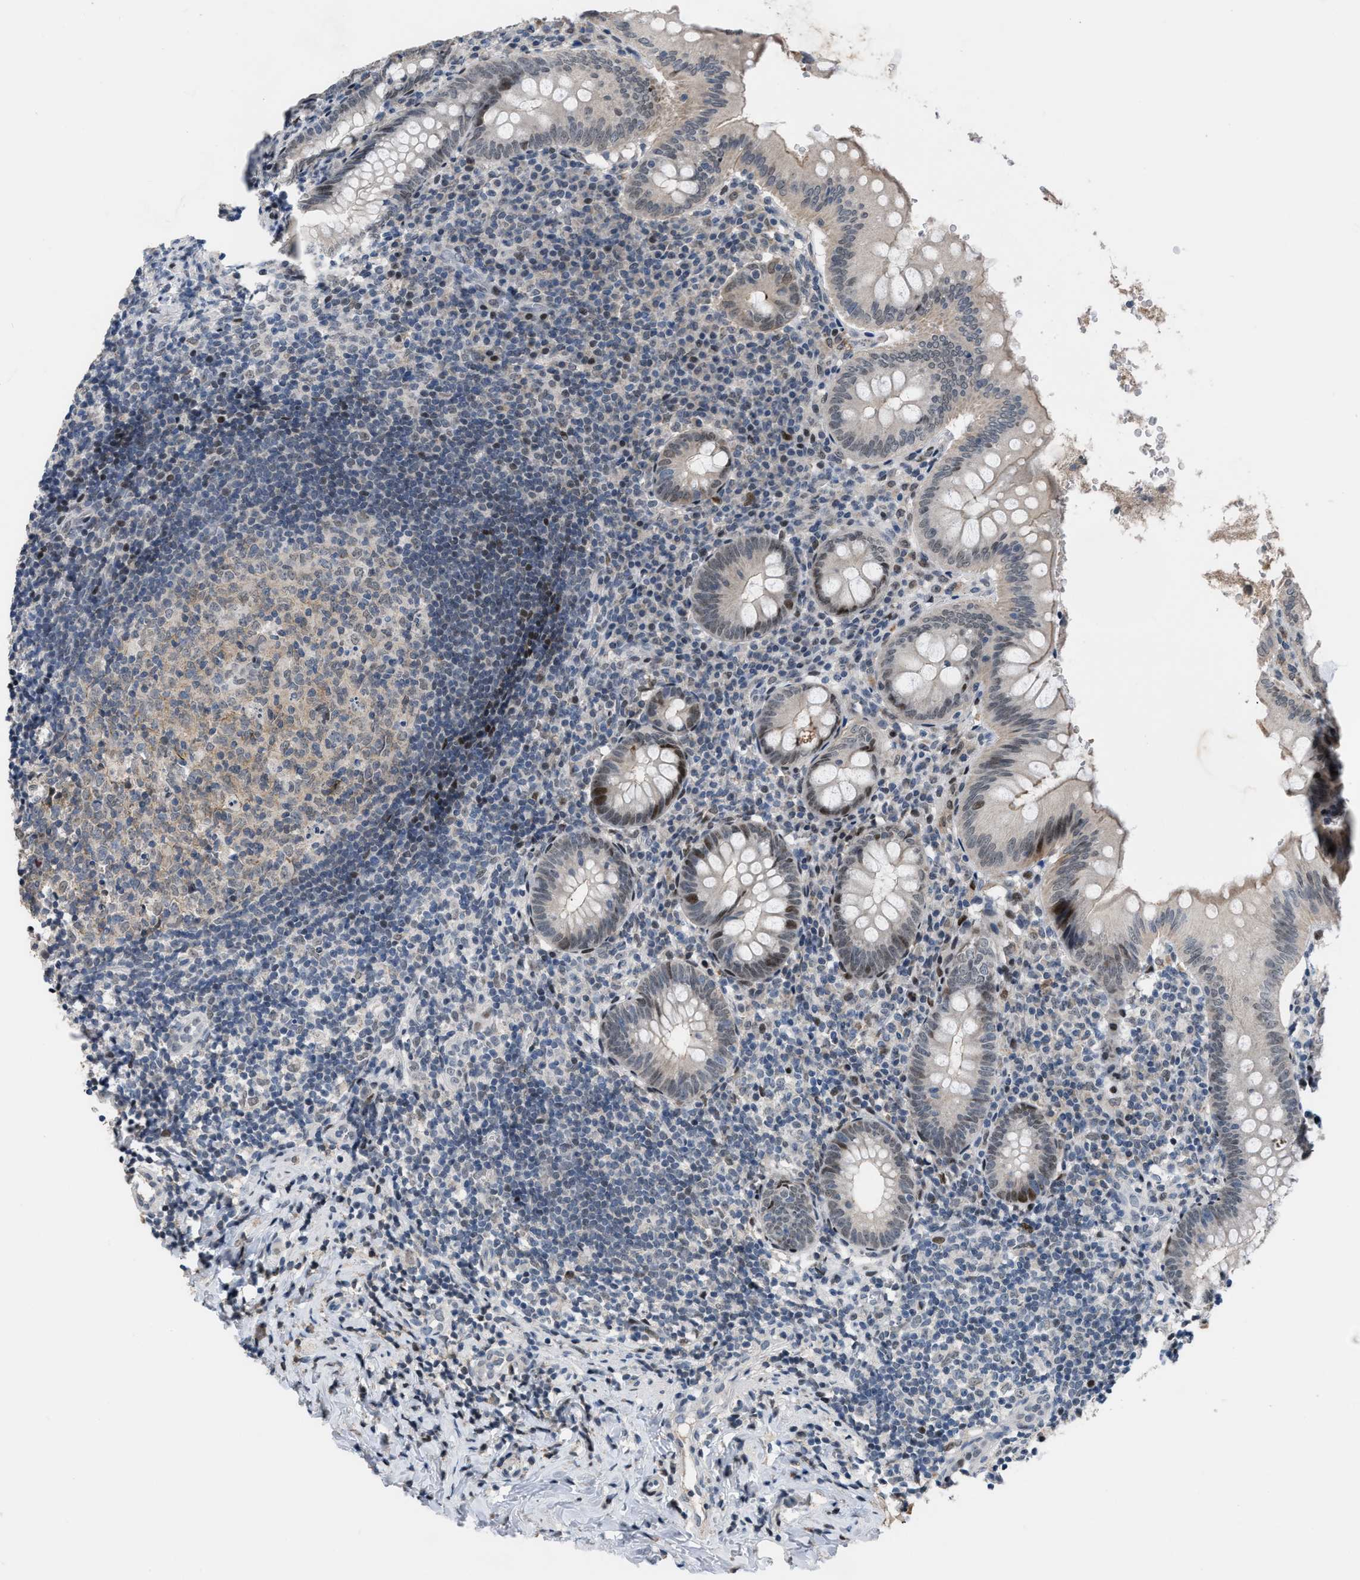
{"staining": {"intensity": "strong", "quantity": "<25%", "location": "cytoplasmic/membranous,nuclear"}, "tissue": "appendix", "cell_type": "Glandular cells", "image_type": "normal", "snomed": [{"axis": "morphology", "description": "Normal tissue, NOS"}, {"axis": "topography", "description": "Appendix"}], "caption": "Immunohistochemical staining of benign appendix shows <25% levels of strong cytoplasmic/membranous,nuclear protein staining in about <25% of glandular cells. Immunohistochemistry (ihc) stains the protein in brown and the nuclei are stained blue.", "gene": "SETDB1", "patient": {"sex": "male", "age": 8}}